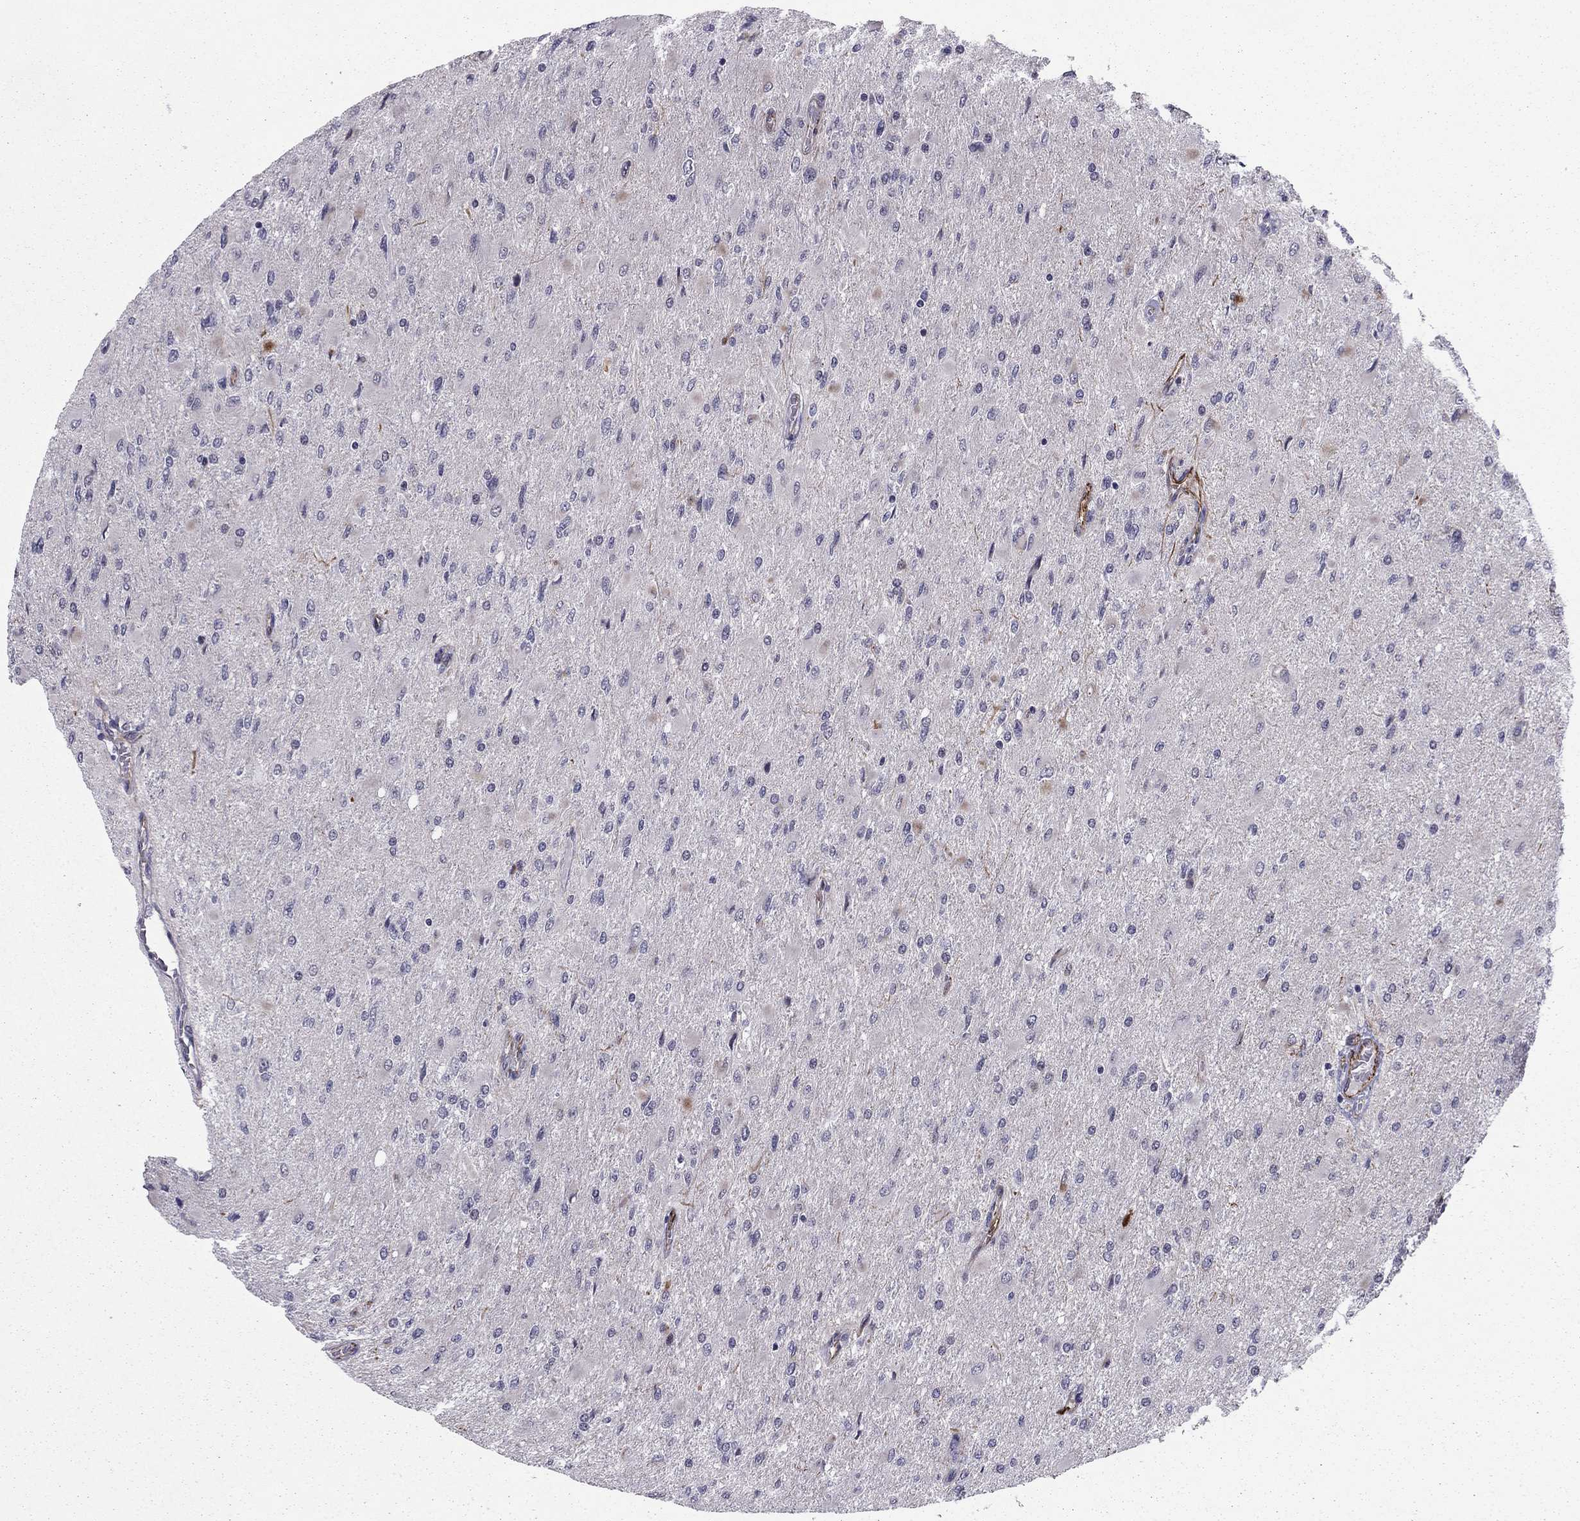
{"staining": {"intensity": "negative", "quantity": "none", "location": "none"}, "tissue": "glioma", "cell_type": "Tumor cells", "image_type": "cancer", "snomed": [{"axis": "morphology", "description": "Glioma, malignant, High grade"}, {"axis": "topography", "description": "Cerebral cortex"}], "caption": "There is no significant staining in tumor cells of glioma.", "gene": "ANKS4B", "patient": {"sex": "female", "age": 36}}